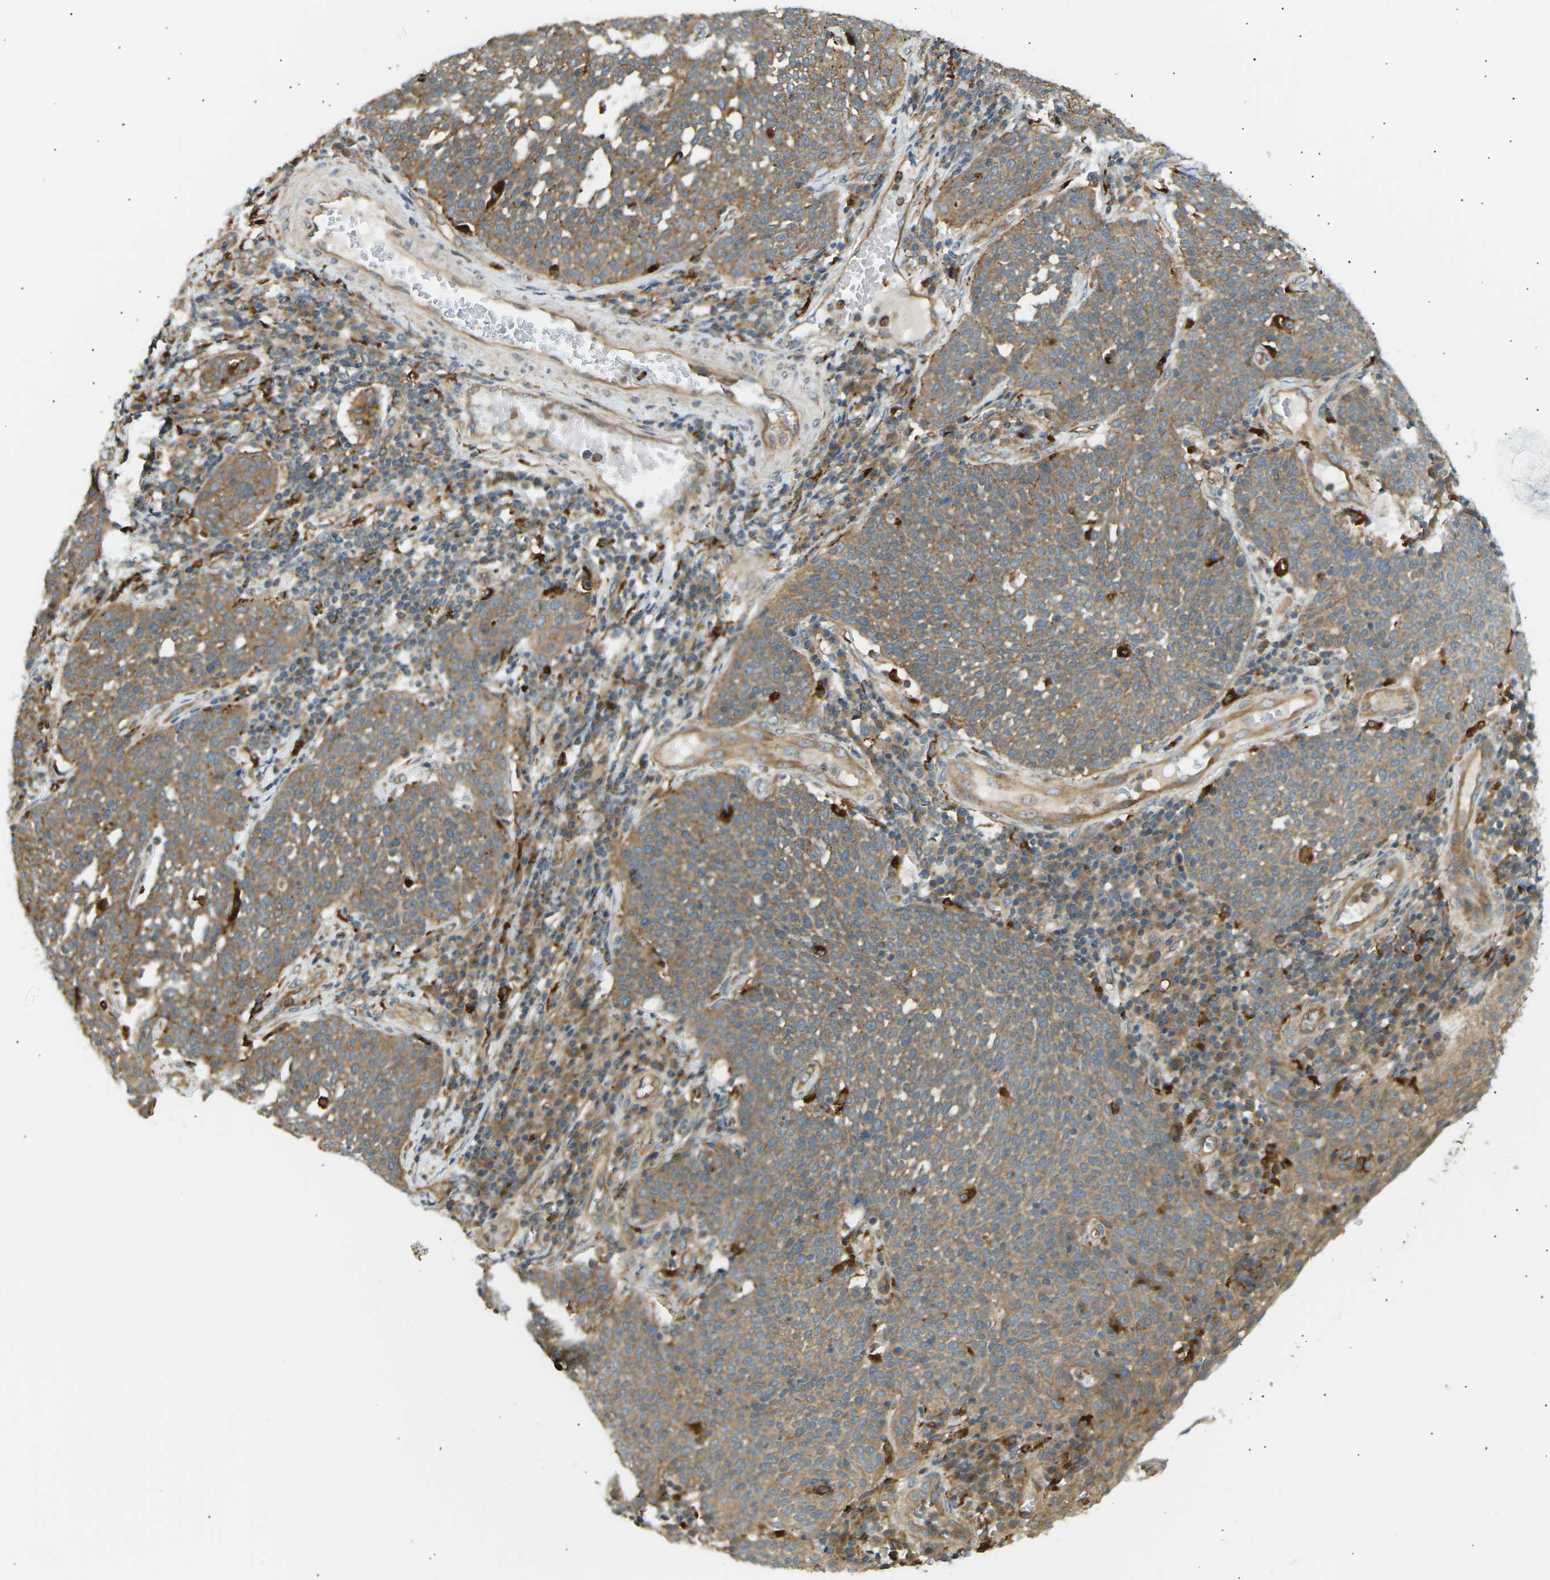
{"staining": {"intensity": "moderate", "quantity": ">75%", "location": "cytoplasmic/membranous"}, "tissue": "cervical cancer", "cell_type": "Tumor cells", "image_type": "cancer", "snomed": [{"axis": "morphology", "description": "Squamous cell carcinoma, NOS"}, {"axis": "topography", "description": "Cervix"}], "caption": "The immunohistochemical stain labels moderate cytoplasmic/membranous expression in tumor cells of cervical cancer (squamous cell carcinoma) tissue. (Brightfield microscopy of DAB IHC at high magnification).", "gene": "CDK17", "patient": {"sex": "female", "age": 34}}